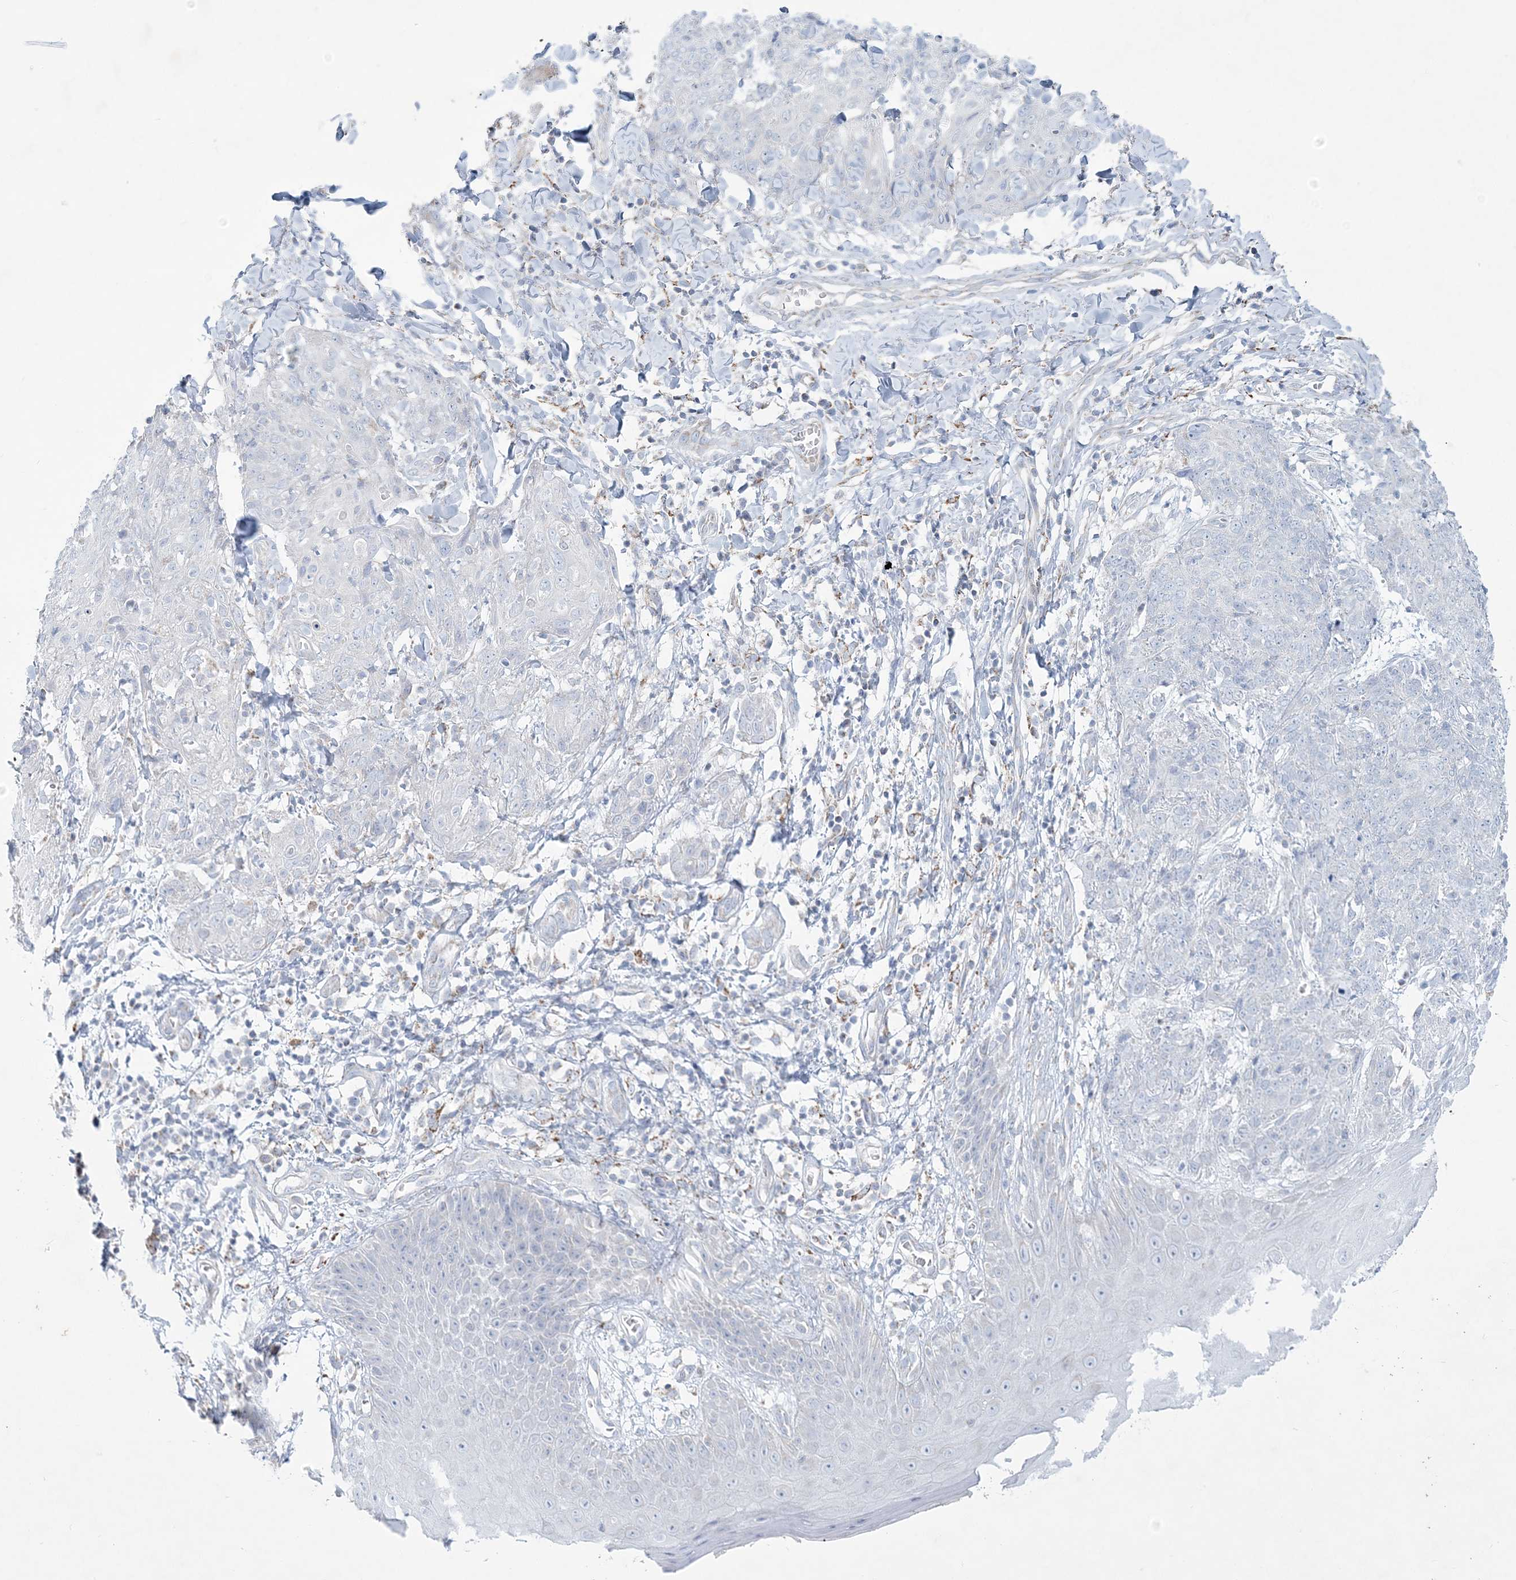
{"staining": {"intensity": "negative", "quantity": "none", "location": "none"}, "tissue": "skin cancer", "cell_type": "Tumor cells", "image_type": "cancer", "snomed": [{"axis": "morphology", "description": "Squamous cell carcinoma, NOS"}, {"axis": "topography", "description": "Skin"}, {"axis": "topography", "description": "Vulva"}], "caption": "Immunohistochemistry image of neoplastic tissue: human skin cancer (squamous cell carcinoma) stained with DAB shows no significant protein positivity in tumor cells.", "gene": "TBC1D7", "patient": {"sex": "female", "age": 85}}